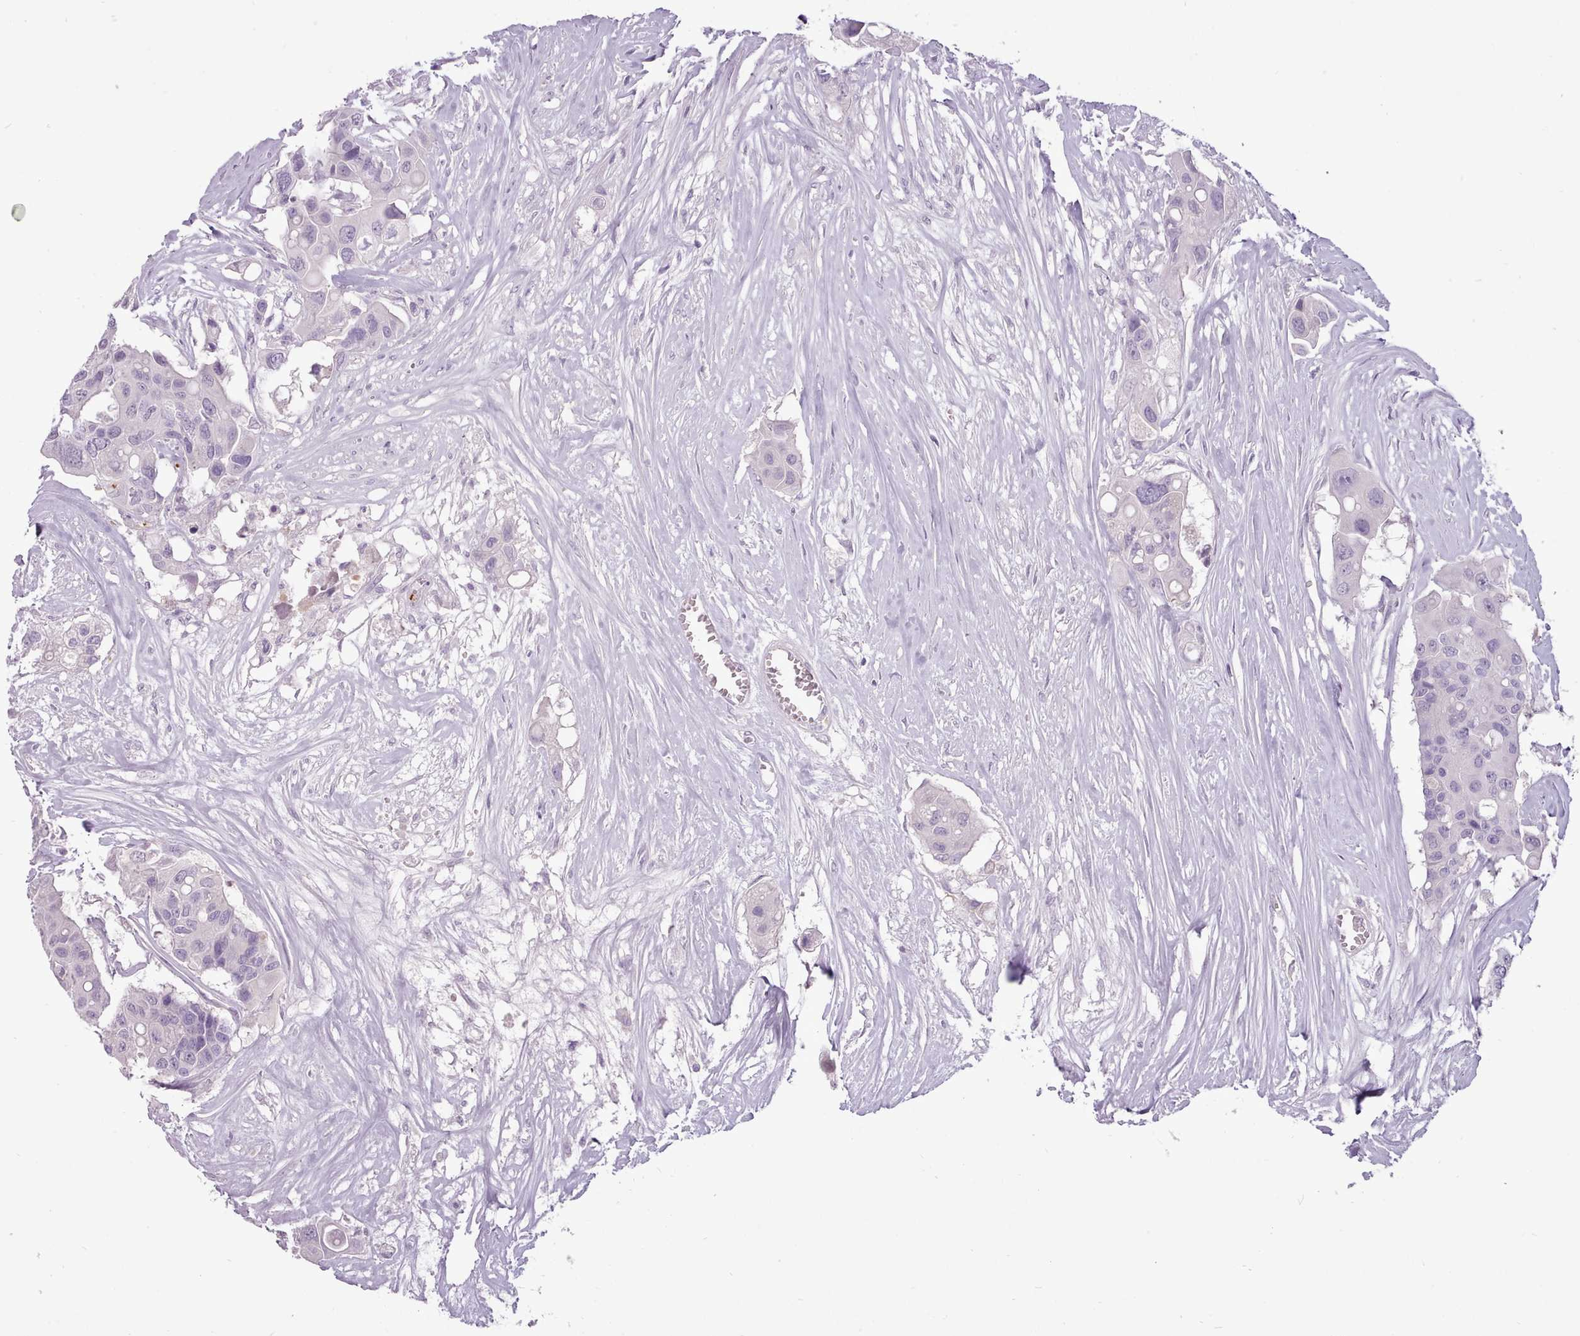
{"staining": {"intensity": "negative", "quantity": "none", "location": "none"}, "tissue": "colorectal cancer", "cell_type": "Tumor cells", "image_type": "cancer", "snomed": [{"axis": "morphology", "description": "Adenocarcinoma, NOS"}, {"axis": "topography", "description": "Colon"}], "caption": "Immunohistochemistry (IHC) histopathology image of human colorectal cancer (adenocarcinoma) stained for a protein (brown), which reveals no positivity in tumor cells. (DAB immunohistochemistry (IHC) with hematoxylin counter stain).", "gene": "ATRAID", "patient": {"sex": "male", "age": 77}}